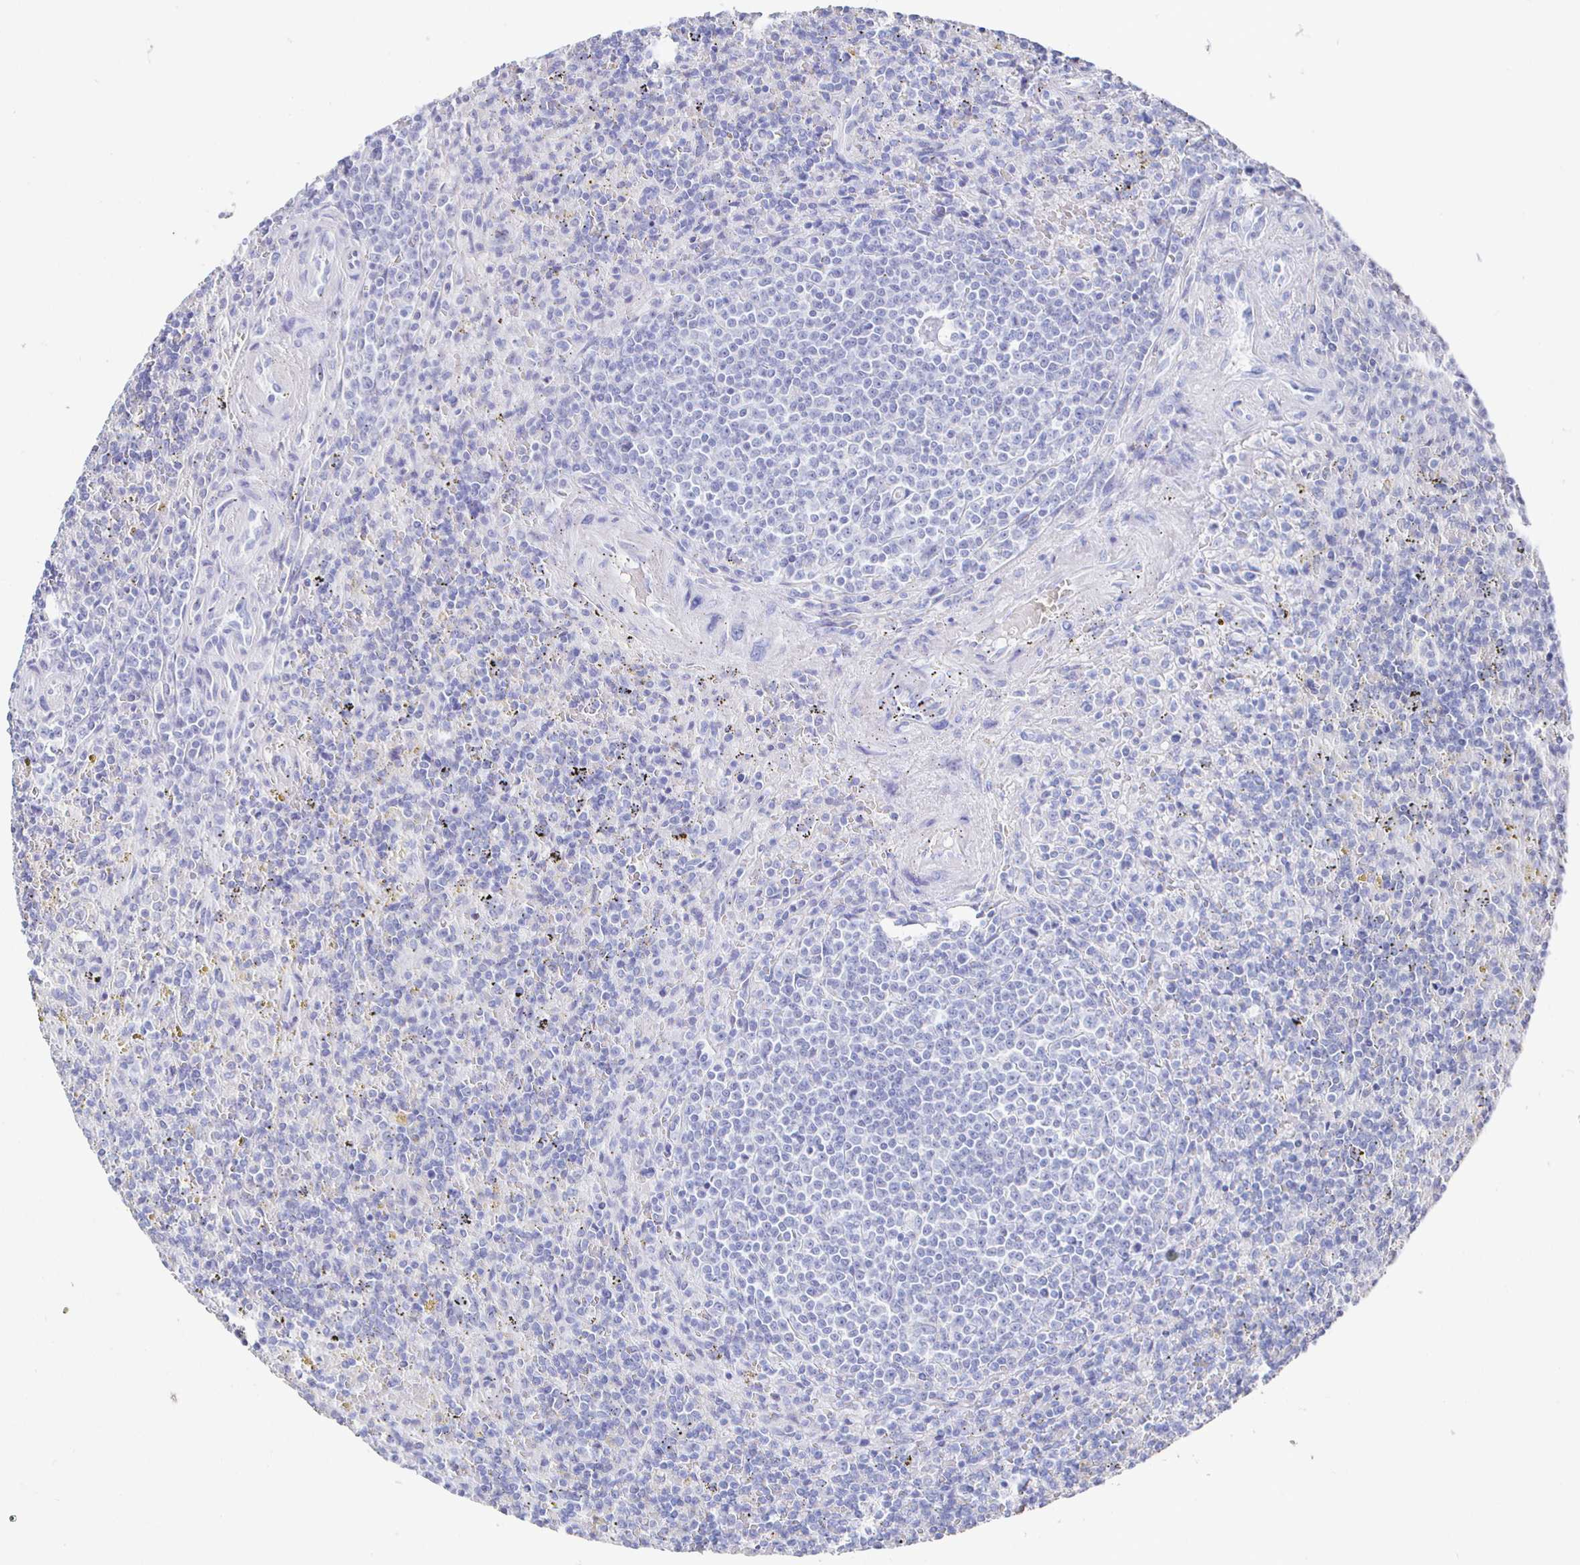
{"staining": {"intensity": "negative", "quantity": "none", "location": "none"}, "tissue": "lymphoma", "cell_type": "Tumor cells", "image_type": "cancer", "snomed": [{"axis": "morphology", "description": "Malignant lymphoma, non-Hodgkin's type, Low grade"}, {"axis": "topography", "description": "Spleen"}], "caption": "Image shows no protein staining in tumor cells of malignant lymphoma, non-Hodgkin's type (low-grade) tissue.", "gene": "CLCA1", "patient": {"sex": "male", "age": 67}}